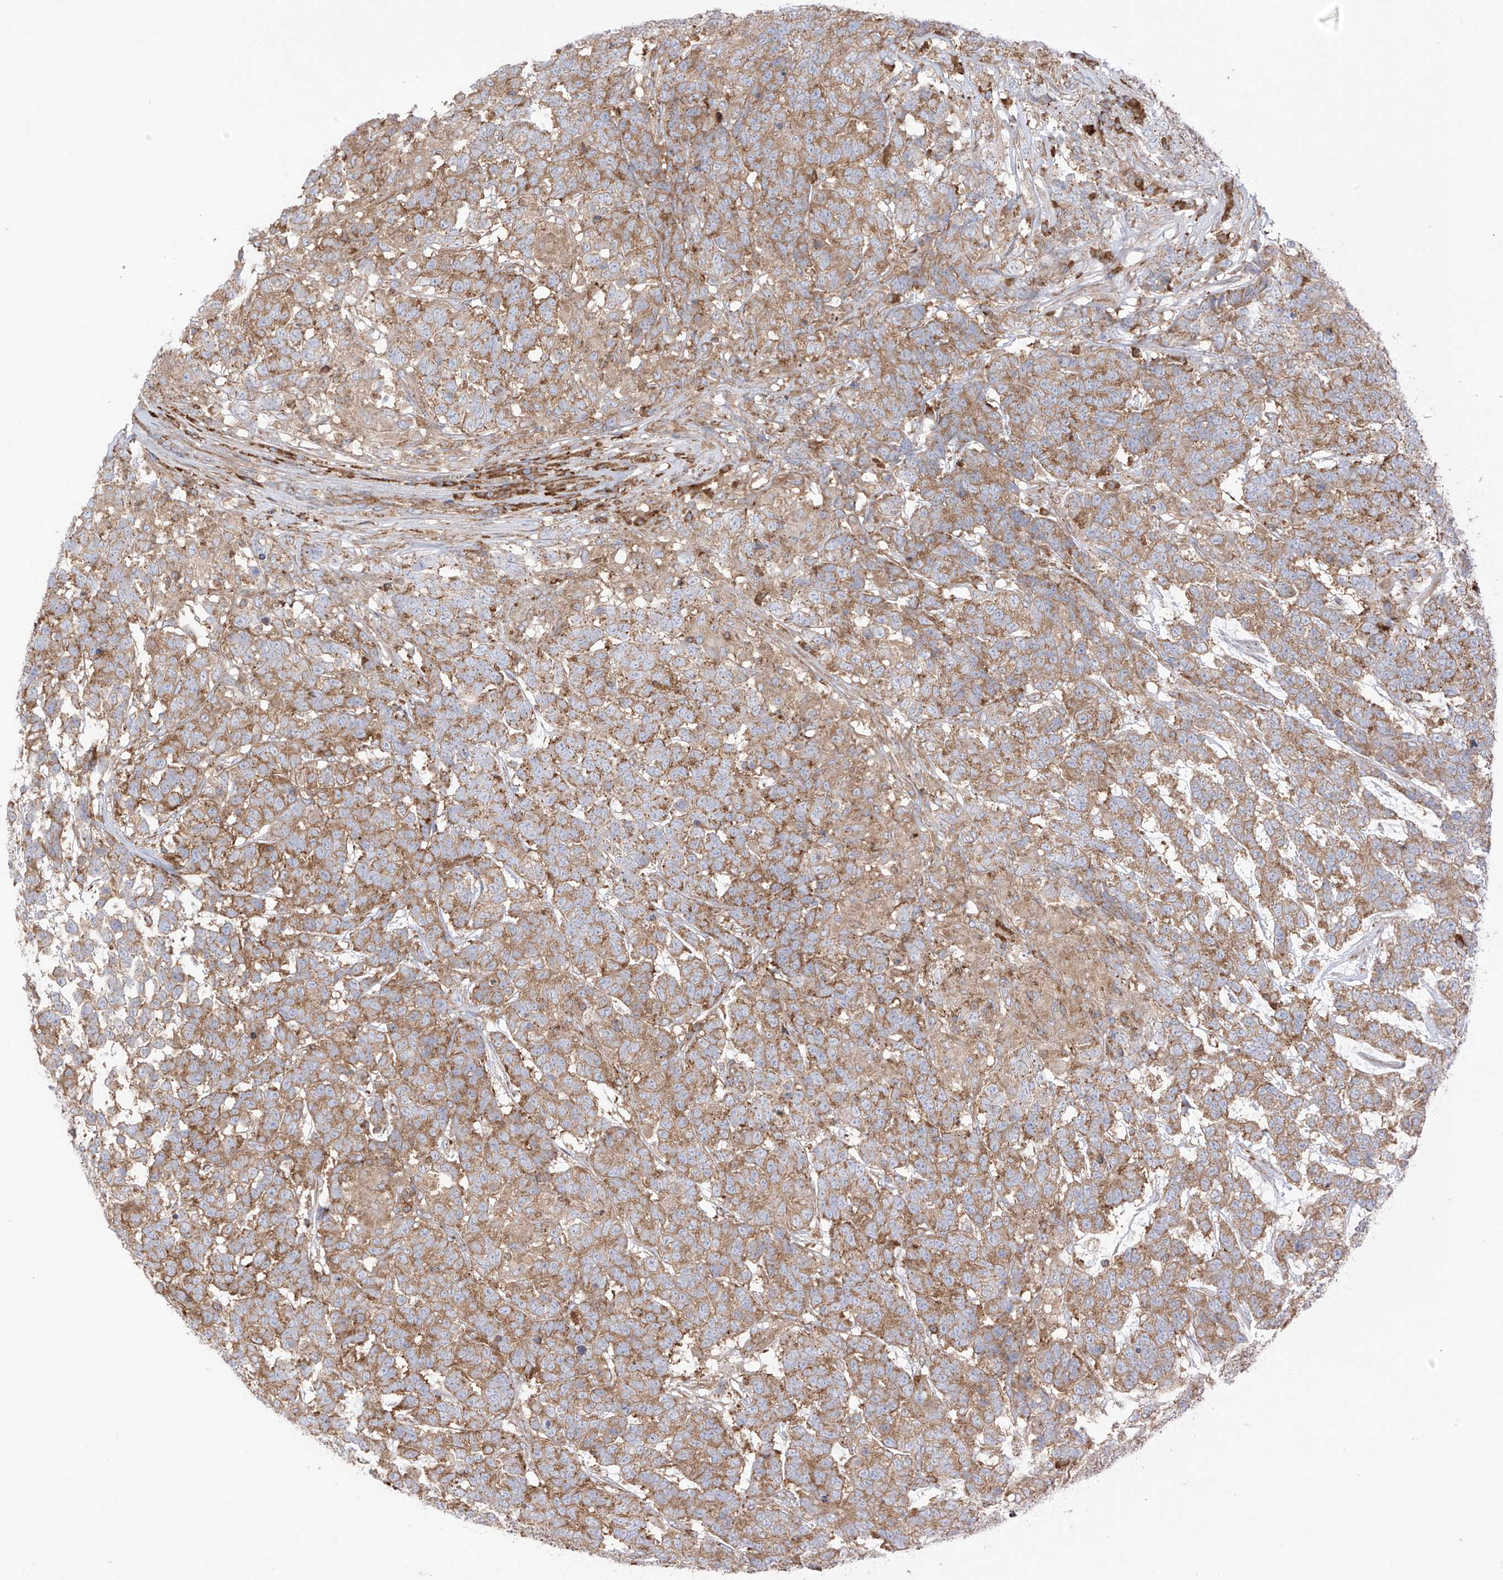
{"staining": {"intensity": "strong", "quantity": ">75%", "location": "cytoplasmic/membranous"}, "tissue": "testis cancer", "cell_type": "Tumor cells", "image_type": "cancer", "snomed": [{"axis": "morphology", "description": "Carcinoma, Embryonal, NOS"}, {"axis": "topography", "description": "Testis"}], "caption": "Human testis cancer stained with a brown dye reveals strong cytoplasmic/membranous positive staining in about >75% of tumor cells.", "gene": "XKR3", "patient": {"sex": "male", "age": 26}}